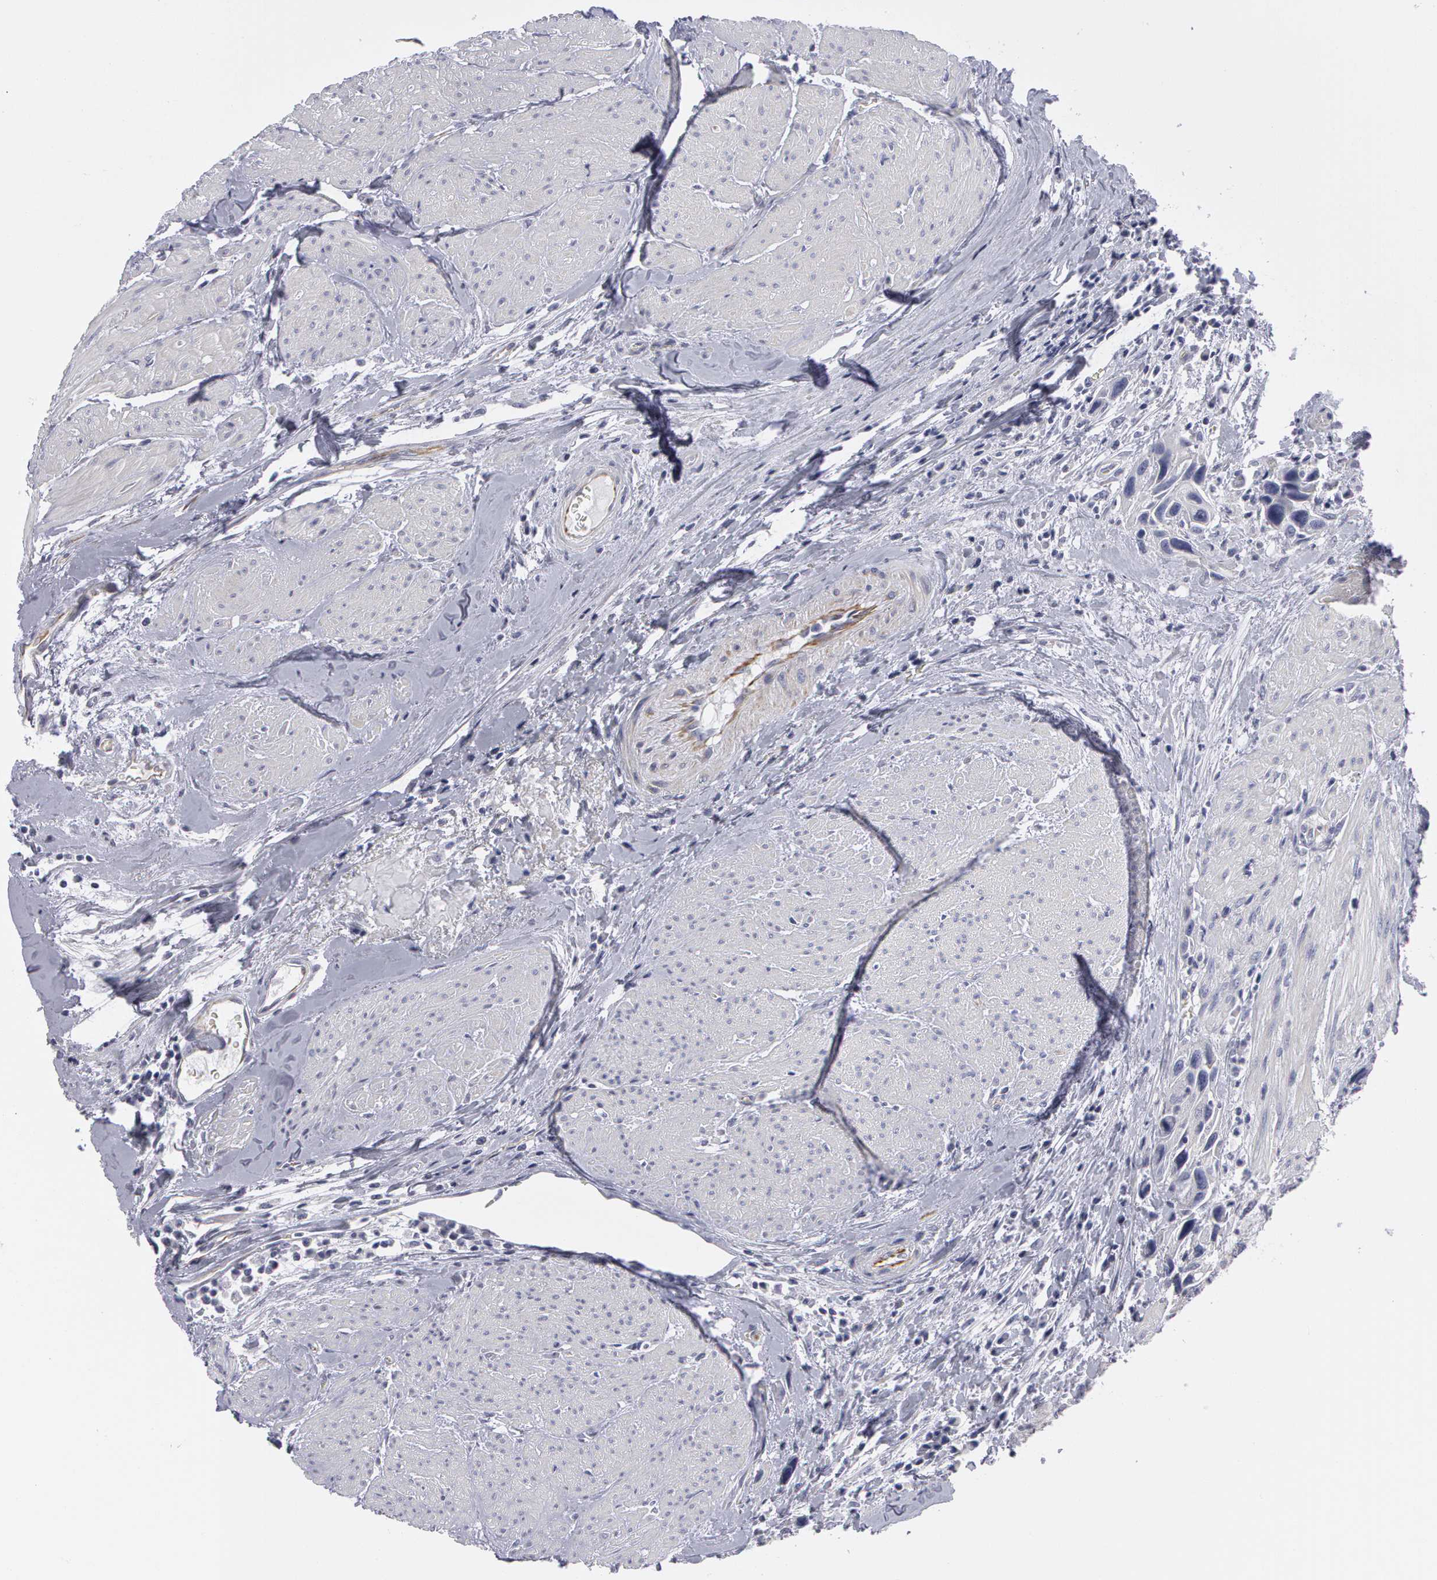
{"staining": {"intensity": "negative", "quantity": "none", "location": "none"}, "tissue": "urothelial cancer", "cell_type": "Tumor cells", "image_type": "cancer", "snomed": [{"axis": "morphology", "description": "Urothelial carcinoma, High grade"}, {"axis": "topography", "description": "Urinary bladder"}], "caption": "High power microscopy image of an immunohistochemistry histopathology image of urothelial carcinoma (high-grade), revealing no significant expression in tumor cells. Brightfield microscopy of immunohistochemistry (IHC) stained with DAB (3,3'-diaminobenzidine) (brown) and hematoxylin (blue), captured at high magnification.", "gene": "SMC1B", "patient": {"sex": "male", "age": 66}}